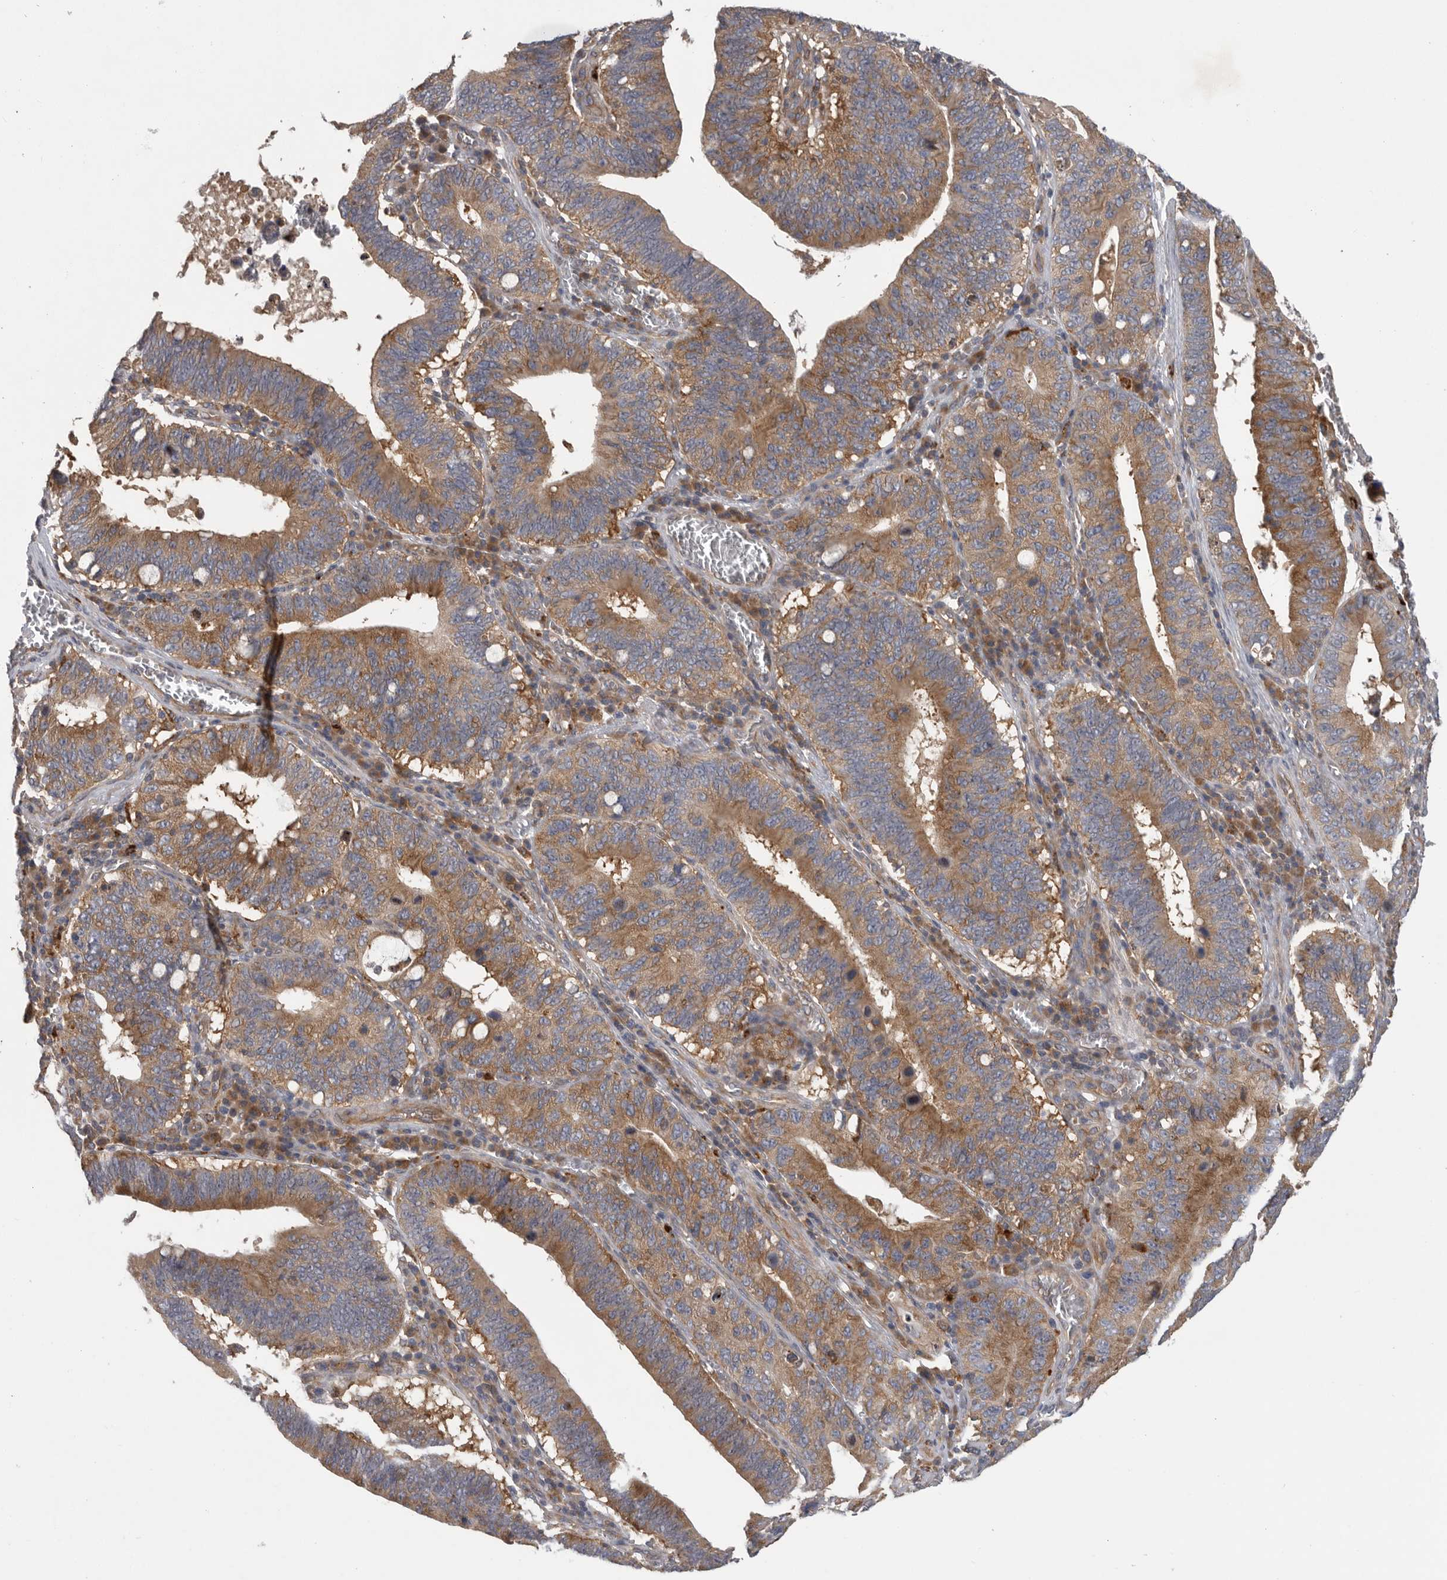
{"staining": {"intensity": "moderate", "quantity": ">75%", "location": "cytoplasmic/membranous"}, "tissue": "stomach cancer", "cell_type": "Tumor cells", "image_type": "cancer", "snomed": [{"axis": "morphology", "description": "Adenocarcinoma, NOS"}, {"axis": "topography", "description": "Stomach"}, {"axis": "topography", "description": "Gastric cardia"}], "caption": "Immunohistochemistry (IHC) image of stomach adenocarcinoma stained for a protein (brown), which displays medium levels of moderate cytoplasmic/membranous staining in approximately >75% of tumor cells.", "gene": "C1orf109", "patient": {"sex": "male", "age": 59}}